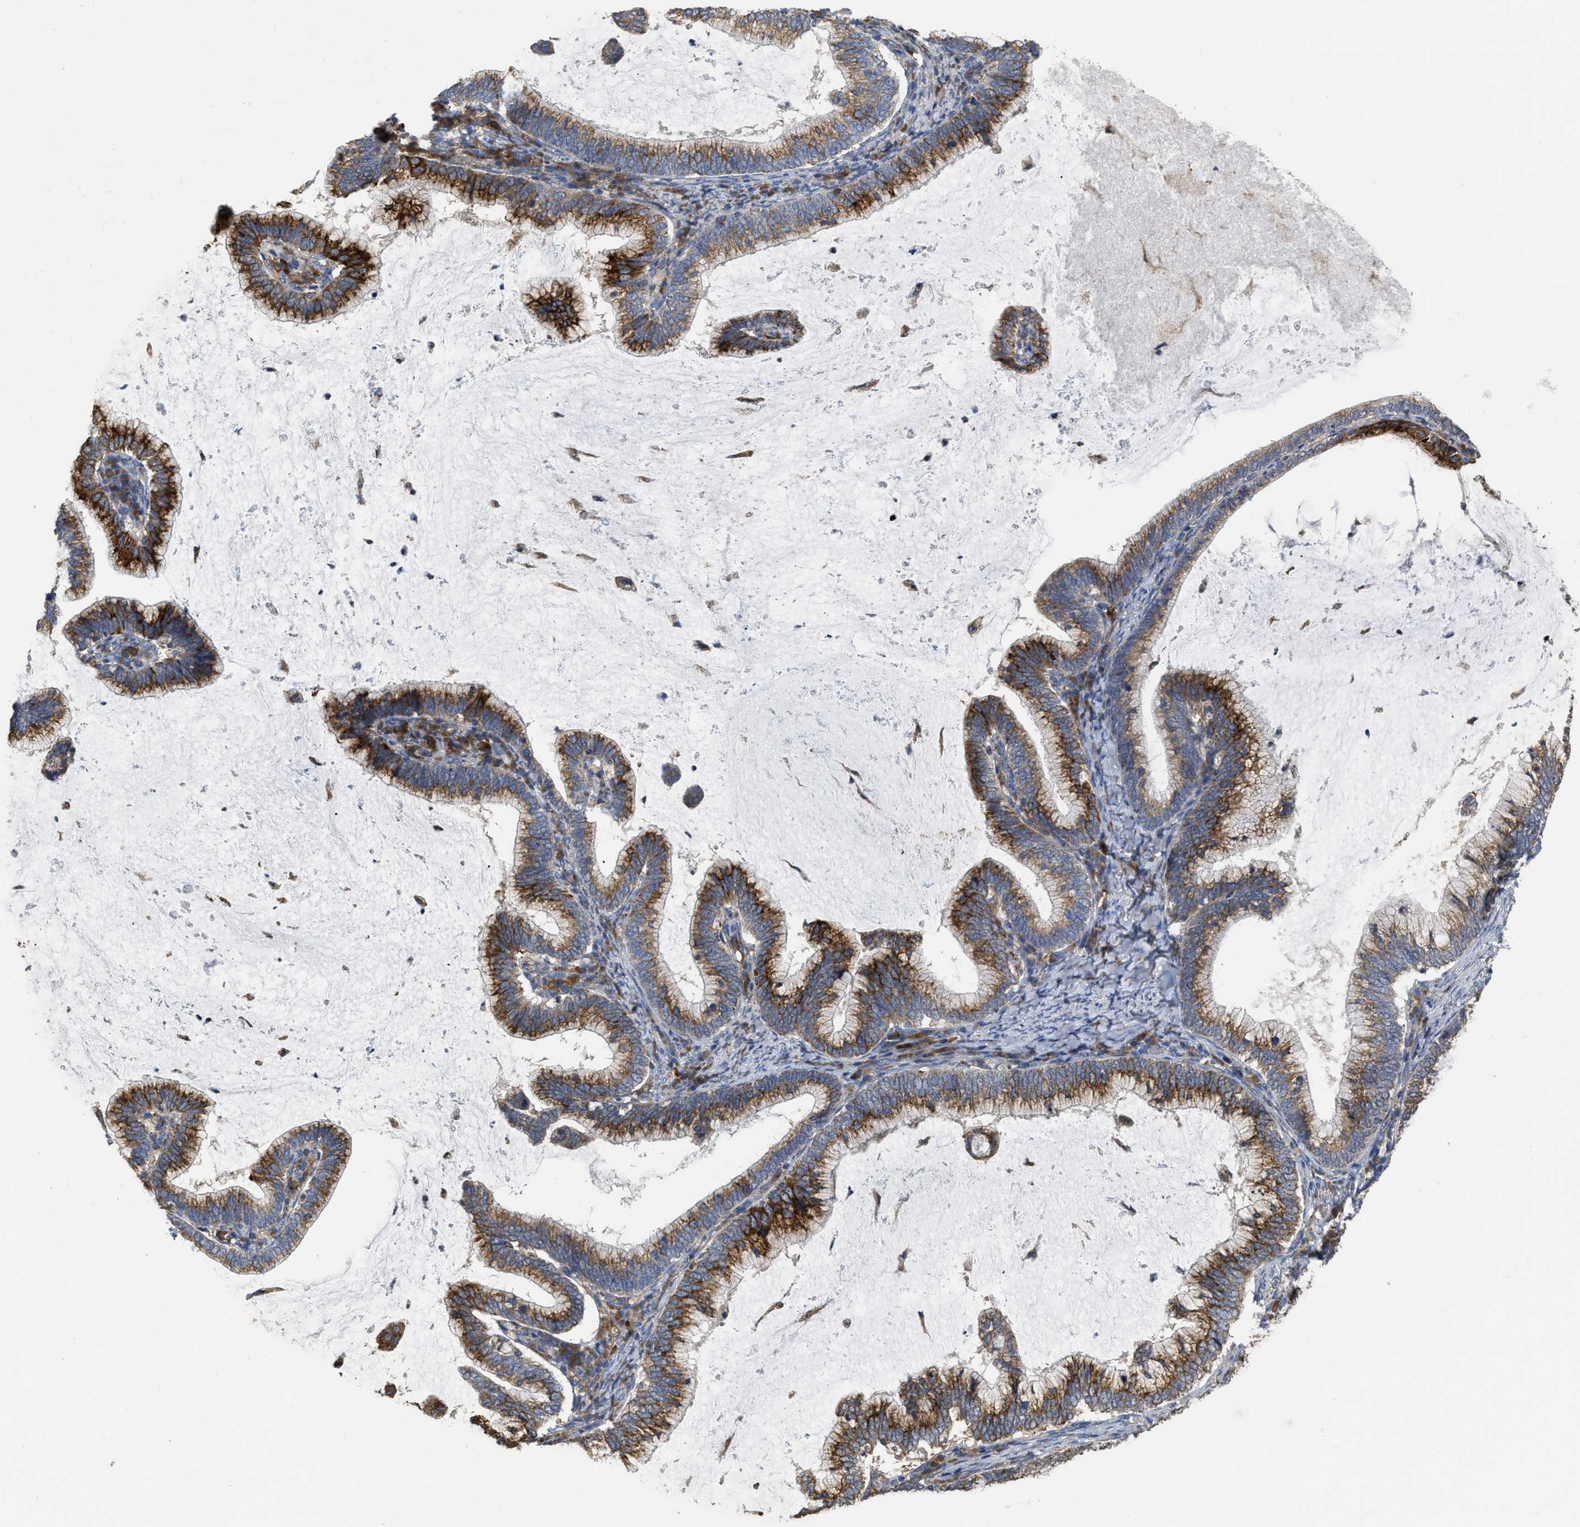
{"staining": {"intensity": "strong", "quantity": ">75%", "location": "cytoplasmic/membranous"}, "tissue": "cervical cancer", "cell_type": "Tumor cells", "image_type": "cancer", "snomed": [{"axis": "morphology", "description": "Adenocarcinoma, NOS"}, {"axis": "topography", "description": "Cervix"}], "caption": "Immunohistochemistry micrograph of cervical cancer (adenocarcinoma) stained for a protein (brown), which displays high levels of strong cytoplasmic/membranous expression in about >75% of tumor cells.", "gene": "AK2", "patient": {"sex": "female", "age": 36}}